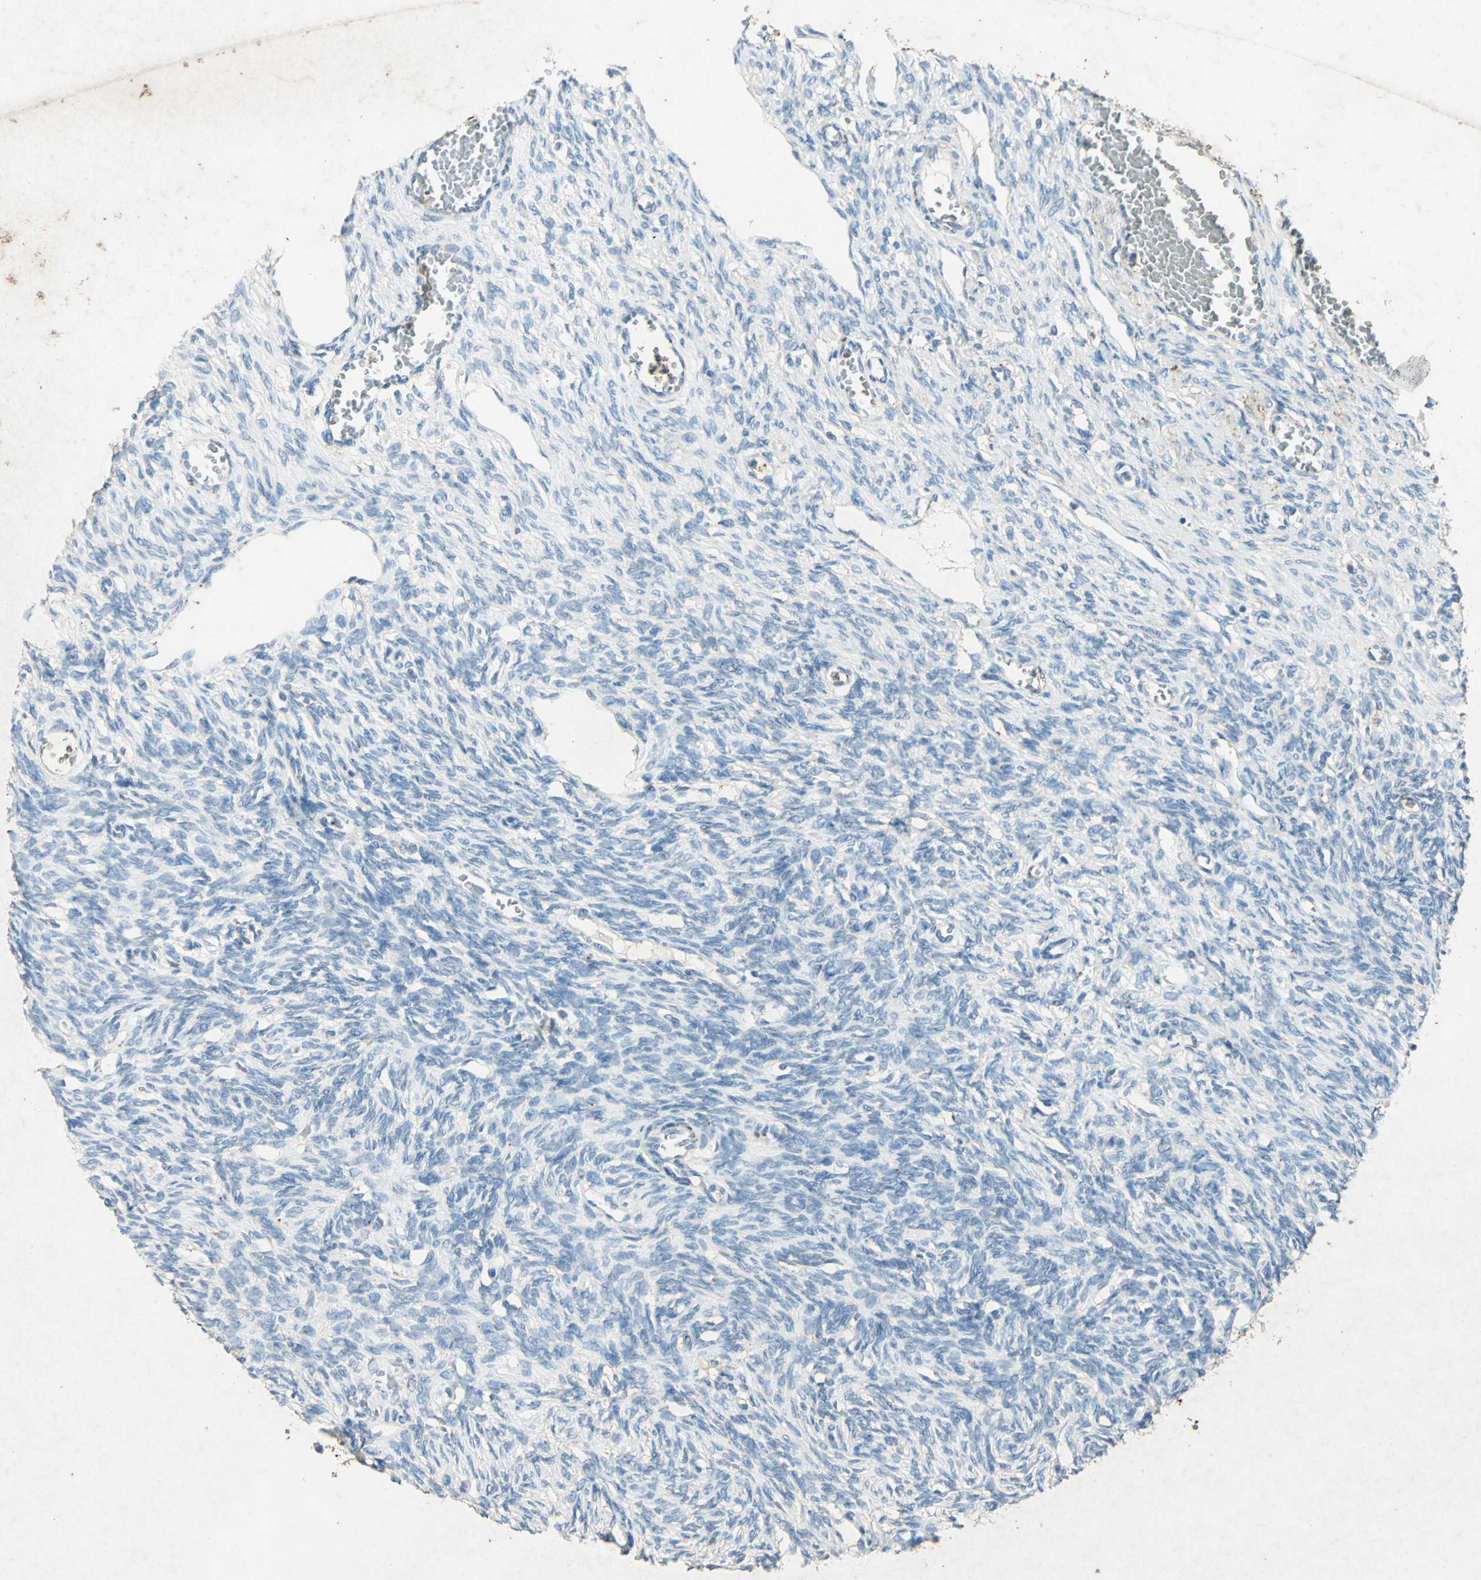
{"staining": {"intensity": "negative", "quantity": "none", "location": "none"}, "tissue": "ovary", "cell_type": "Ovarian stroma cells", "image_type": "normal", "snomed": [{"axis": "morphology", "description": "Normal tissue, NOS"}, {"axis": "topography", "description": "Ovary"}], "caption": "An immunohistochemistry (IHC) image of benign ovary is shown. There is no staining in ovarian stroma cells of ovary. (DAB immunohistochemistry, high magnification).", "gene": "CAMK2B", "patient": {"sex": "female", "age": 33}}